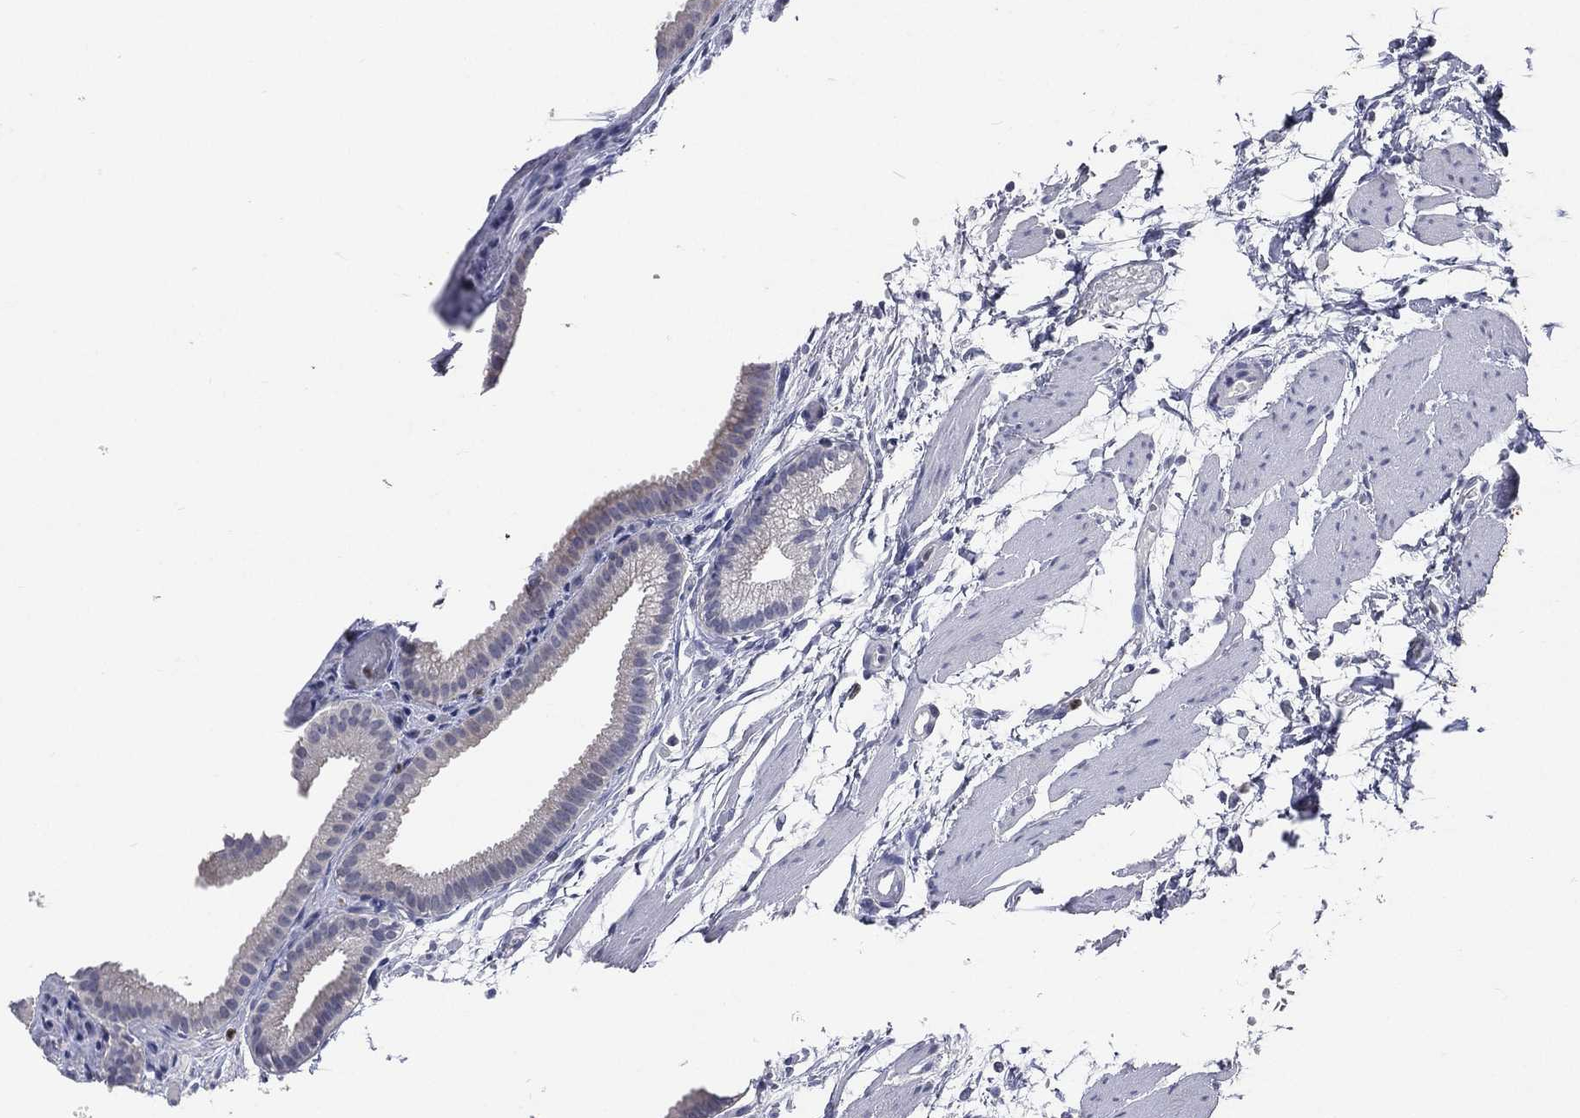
{"staining": {"intensity": "negative", "quantity": "none", "location": "none"}, "tissue": "gallbladder", "cell_type": "Glandular cells", "image_type": "normal", "snomed": [{"axis": "morphology", "description": "Normal tissue, NOS"}, {"axis": "topography", "description": "Gallbladder"}, {"axis": "topography", "description": "Peripheral nerve tissue"}], "caption": "Immunohistochemical staining of benign gallbladder reveals no significant expression in glandular cells.", "gene": "SLC34A2", "patient": {"sex": "female", "age": 45}}